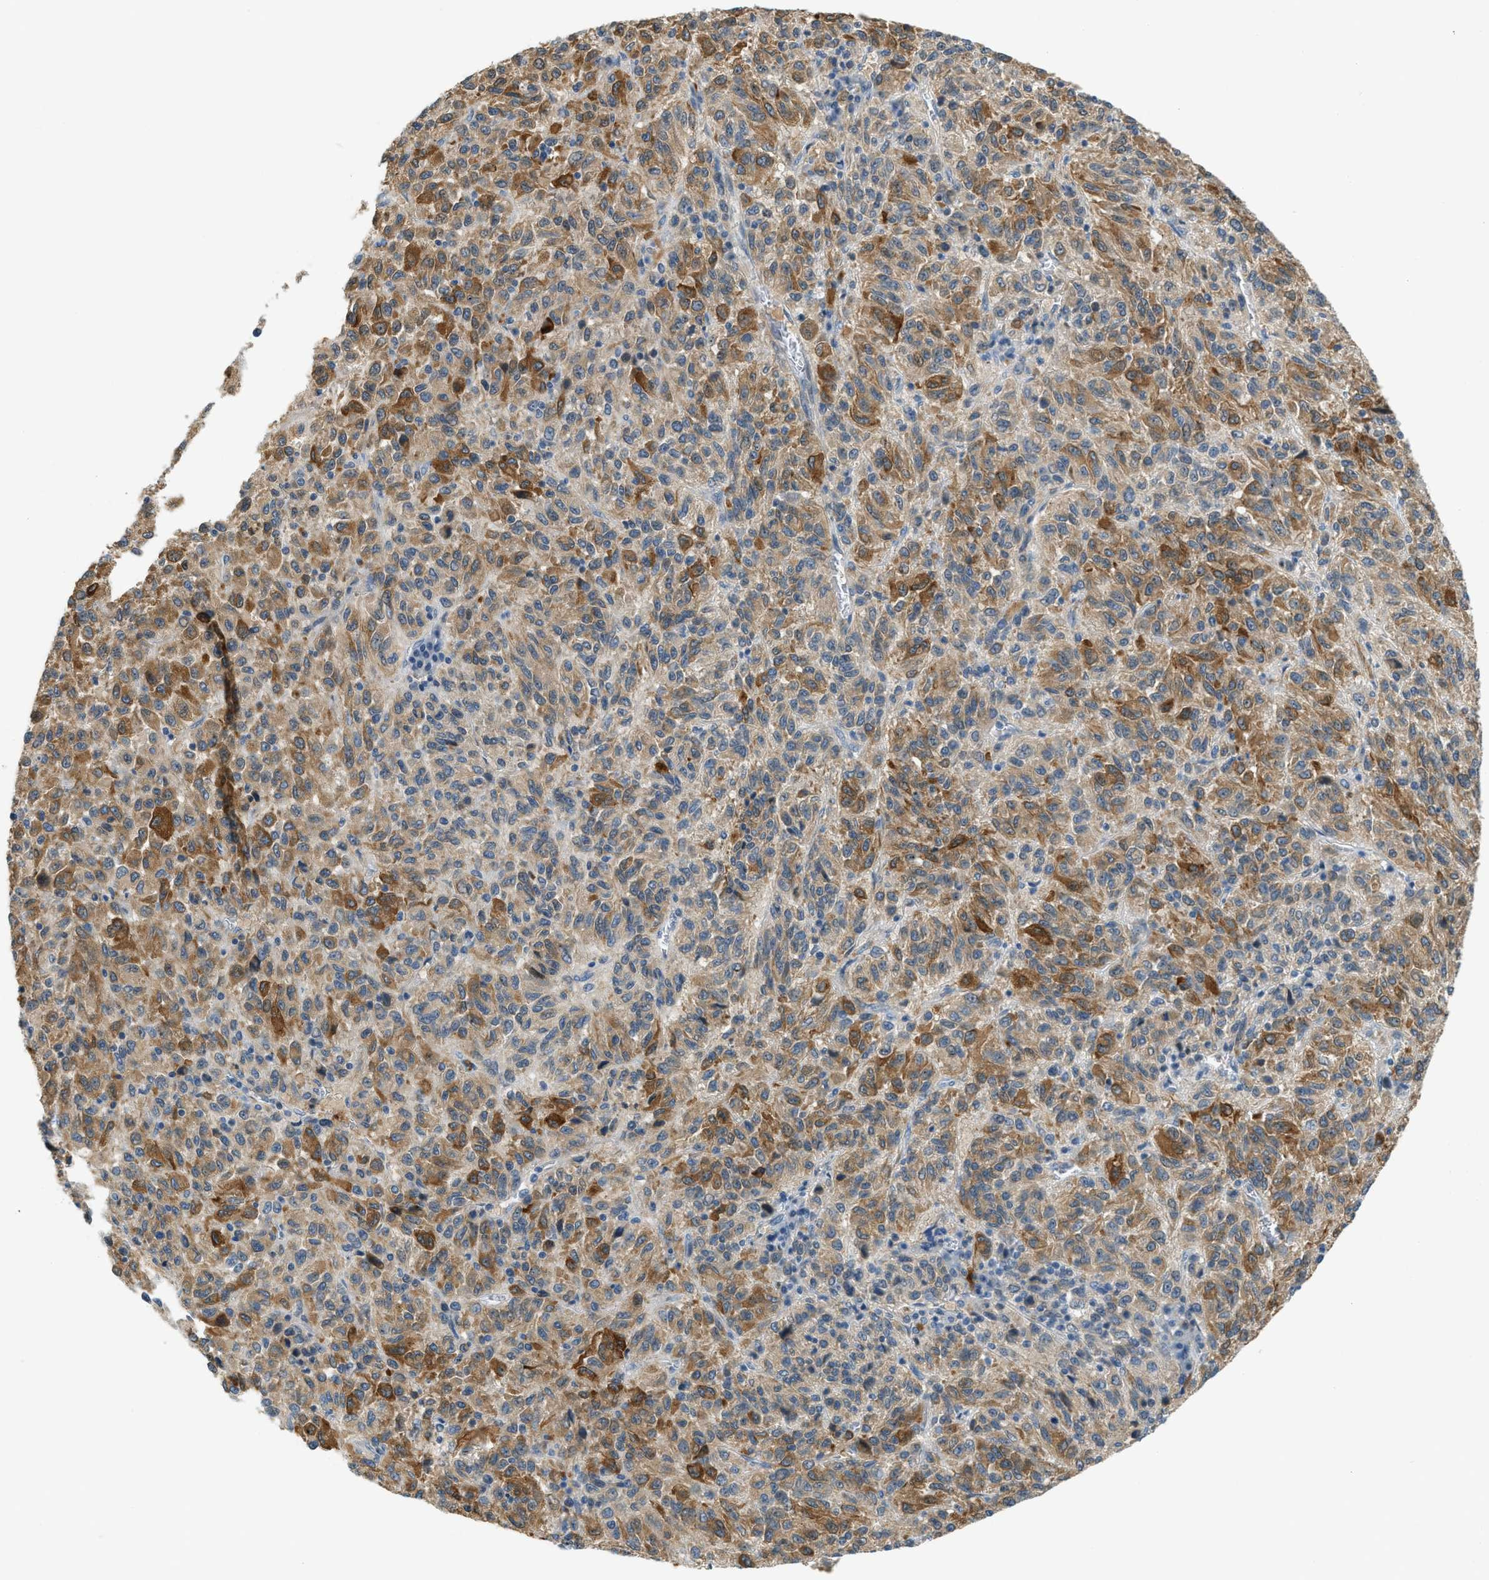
{"staining": {"intensity": "moderate", "quantity": ">75%", "location": "cytoplasmic/membranous"}, "tissue": "melanoma", "cell_type": "Tumor cells", "image_type": "cancer", "snomed": [{"axis": "morphology", "description": "Malignant melanoma, Metastatic site"}, {"axis": "topography", "description": "Lung"}], "caption": "This image displays IHC staining of human melanoma, with medium moderate cytoplasmic/membranous expression in about >75% of tumor cells.", "gene": "NME8", "patient": {"sex": "male", "age": 64}}